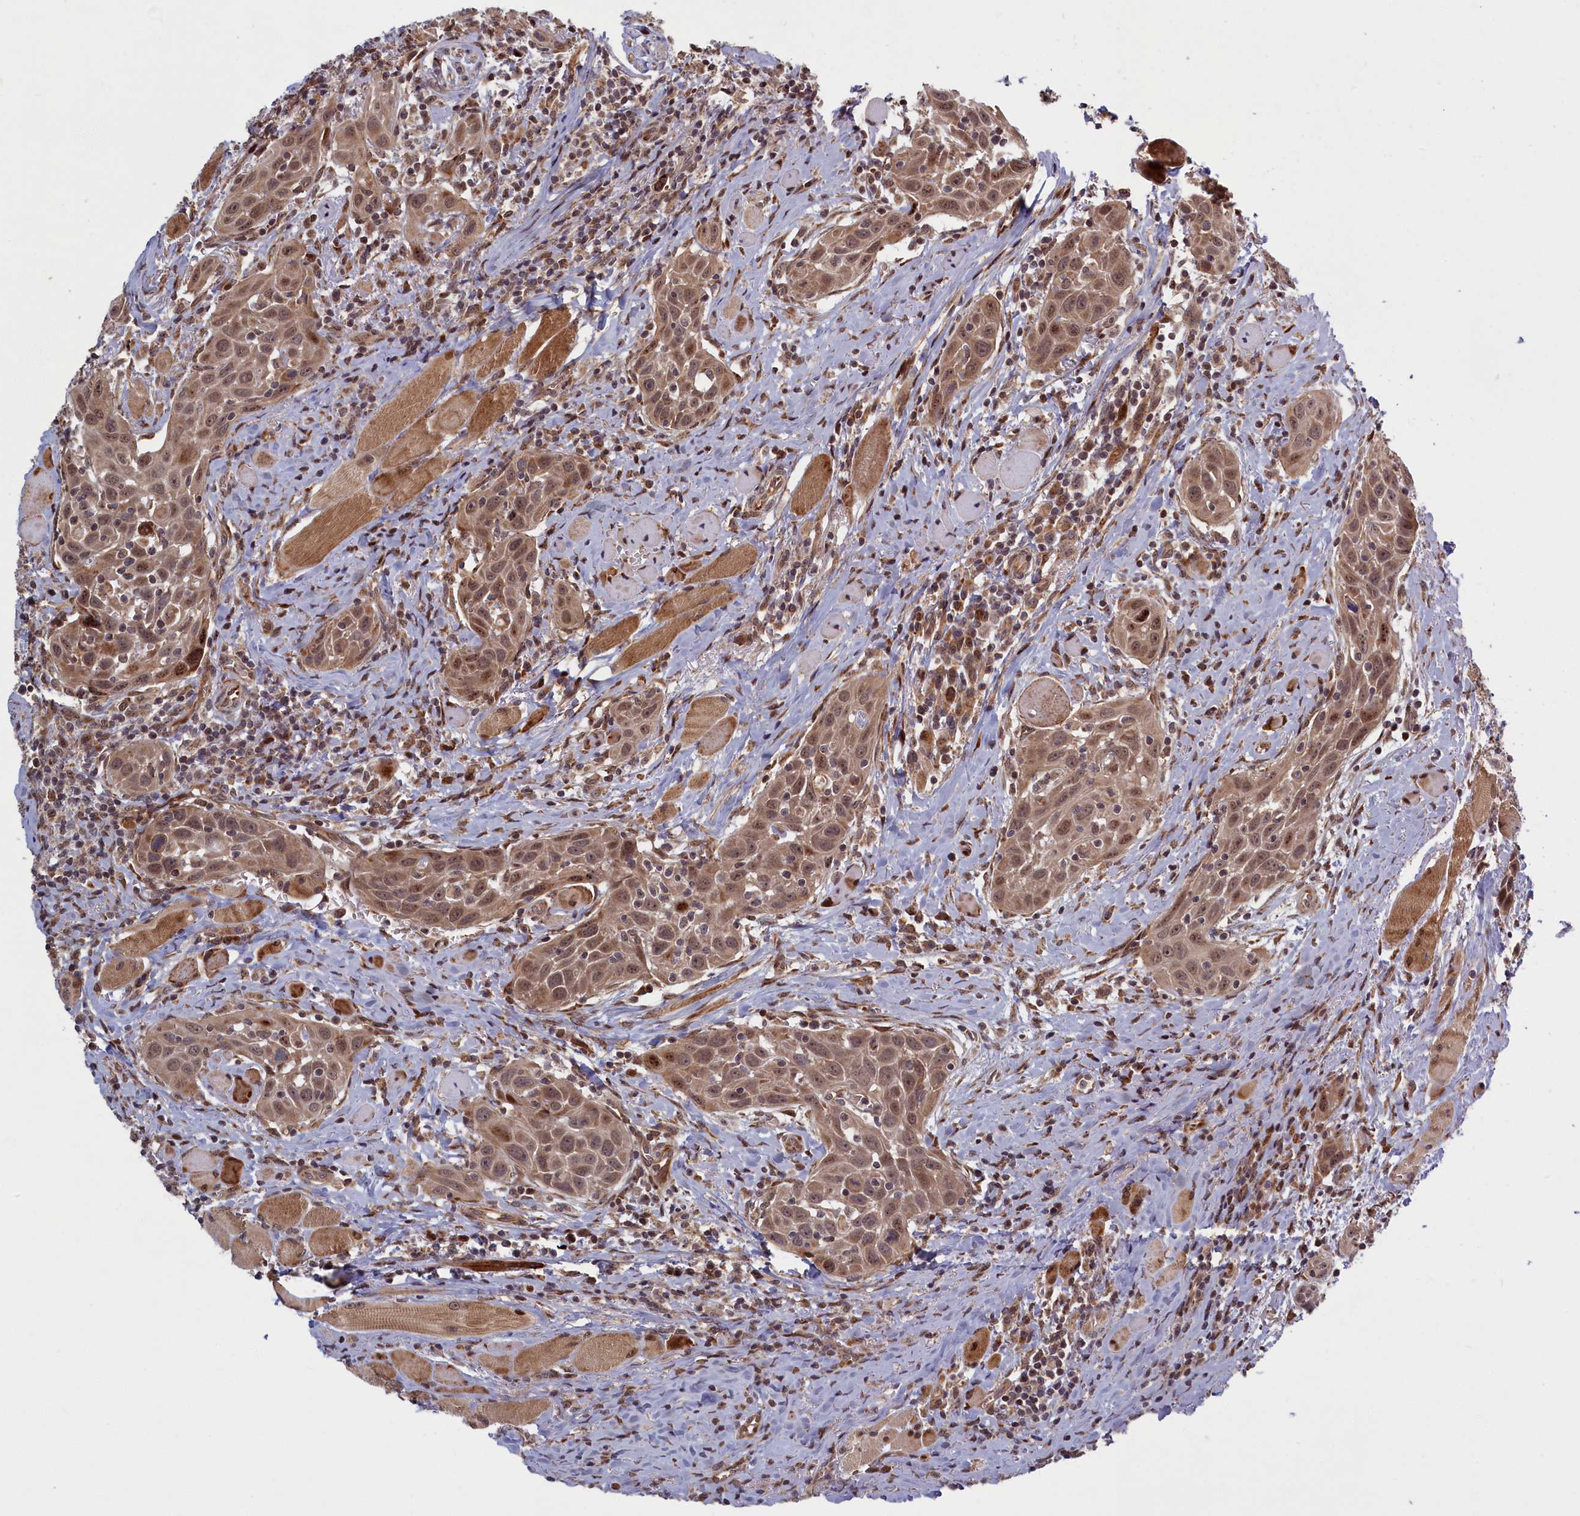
{"staining": {"intensity": "moderate", "quantity": ">75%", "location": "cytoplasmic/membranous,nuclear"}, "tissue": "head and neck cancer", "cell_type": "Tumor cells", "image_type": "cancer", "snomed": [{"axis": "morphology", "description": "Squamous cell carcinoma, NOS"}, {"axis": "topography", "description": "Oral tissue"}, {"axis": "topography", "description": "Head-Neck"}], "caption": "IHC (DAB) staining of human squamous cell carcinoma (head and neck) shows moderate cytoplasmic/membranous and nuclear protein positivity in about >75% of tumor cells.", "gene": "PLA2G10", "patient": {"sex": "female", "age": 50}}